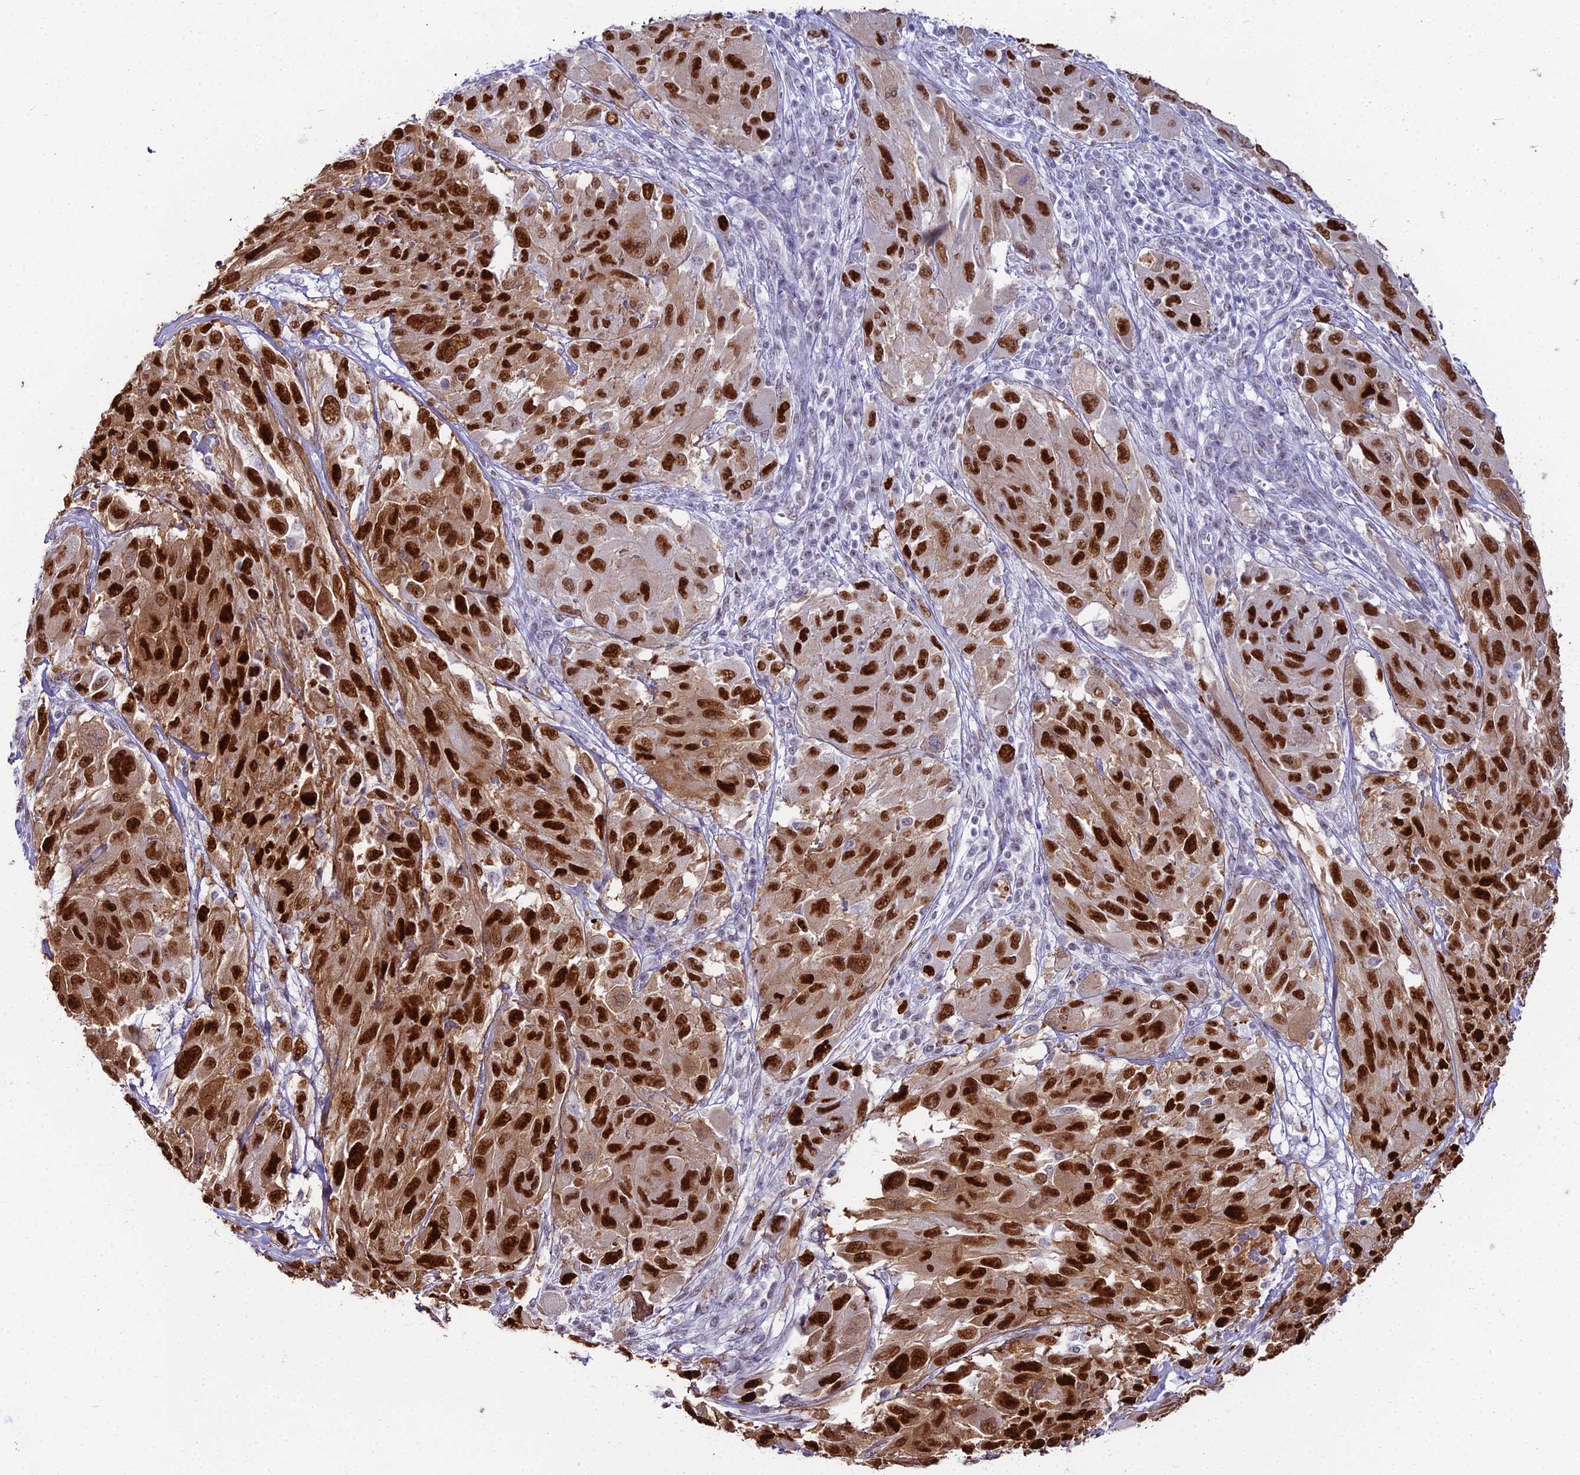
{"staining": {"intensity": "strong", "quantity": ">75%", "location": "nuclear"}, "tissue": "melanoma", "cell_type": "Tumor cells", "image_type": "cancer", "snomed": [{"axis": "morphology", "description": "Malignant melanoma, NOS"}, {"axis": "topography", "description": "Skin"}], "caption": "Immunohistochemical staining of human melanoma reveals high levels of strong nuclear positivity in approximately >75% of tumor cells. (DAB = brown stain, brightfield microscopy at high magnification).", "gene": "RBM12", "patient": {"sex": "female", "age": 91}}